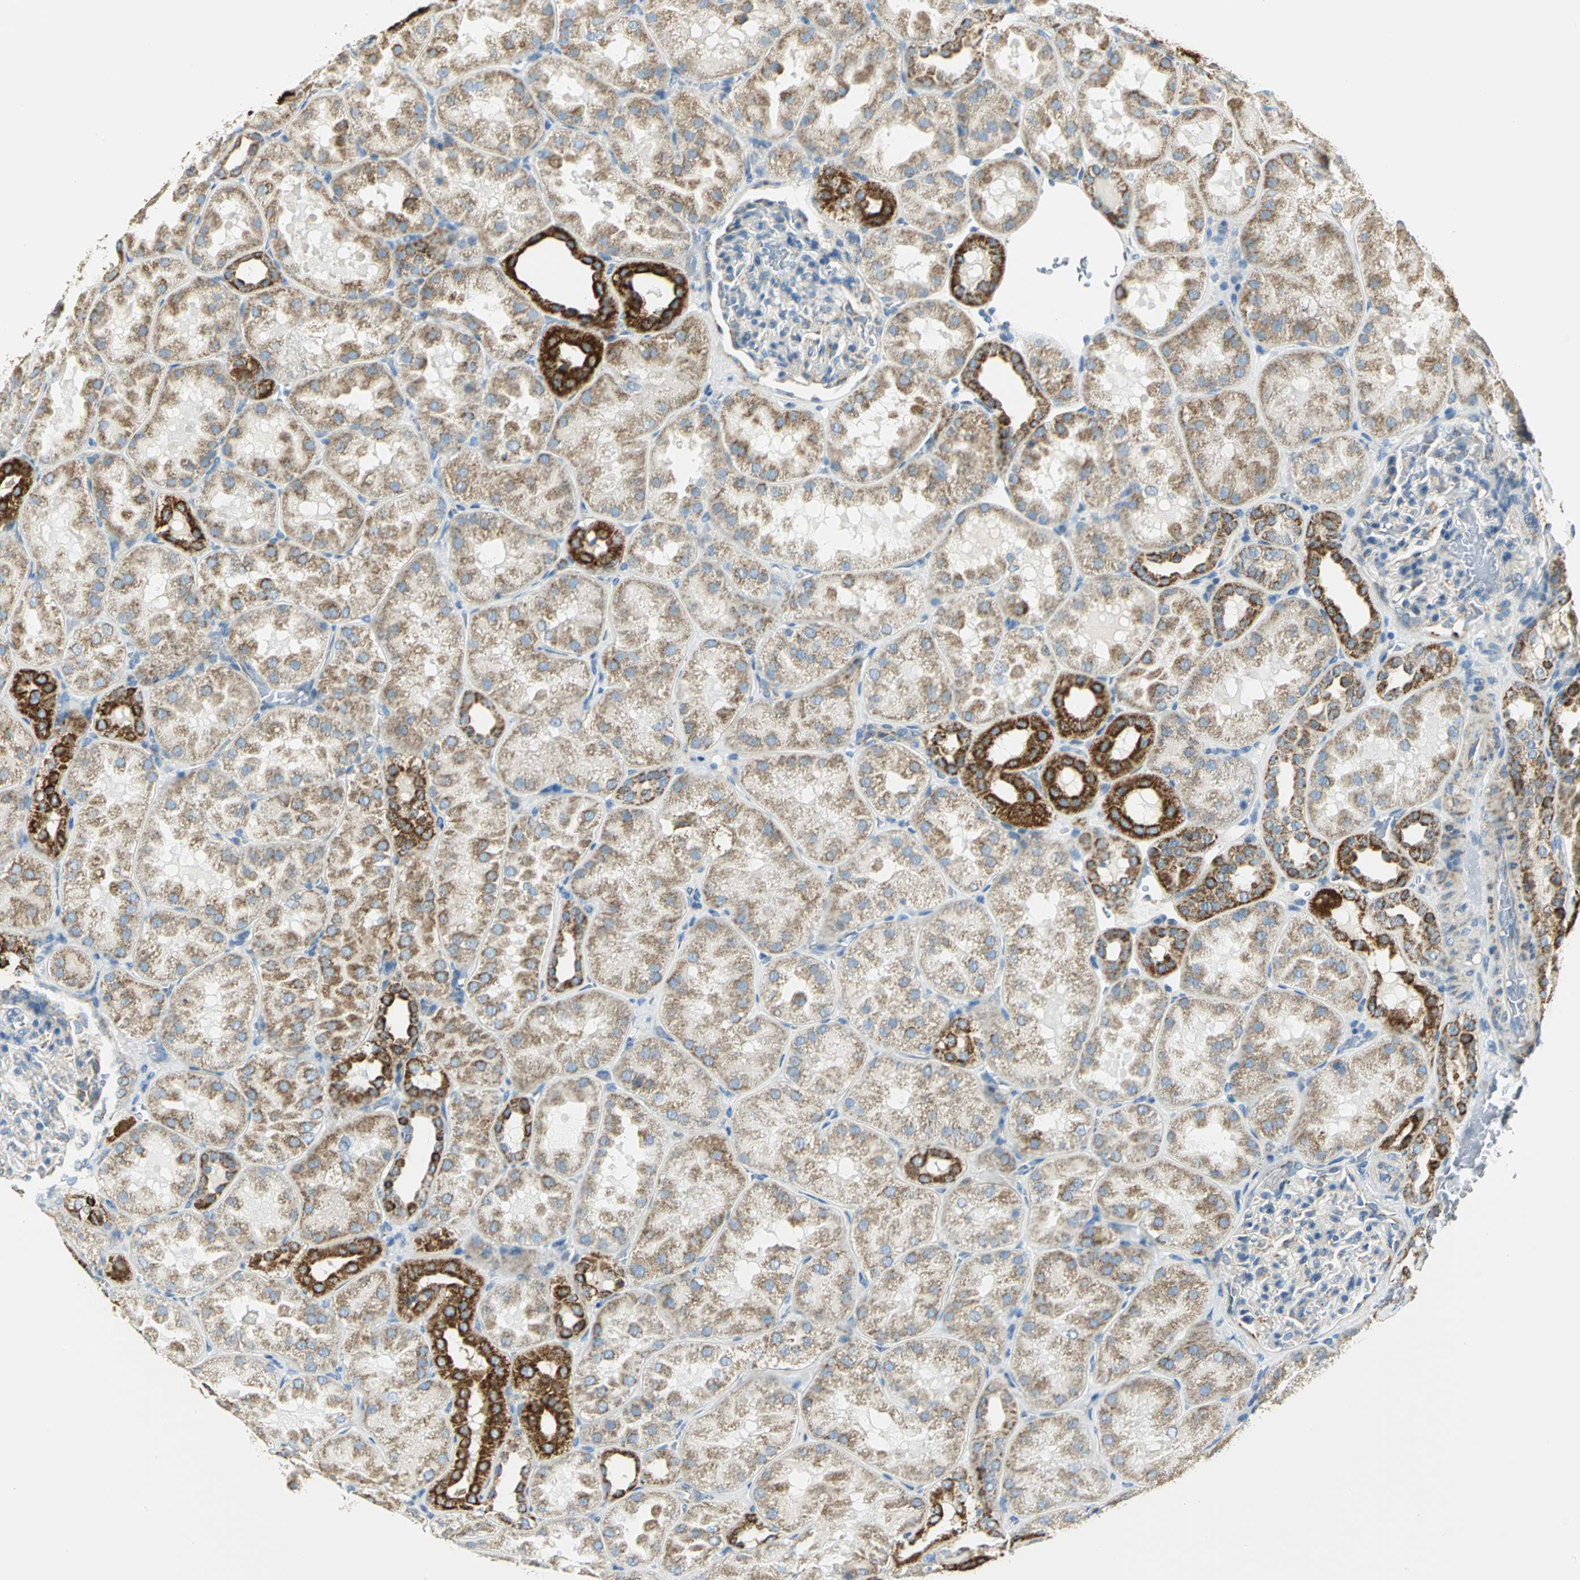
{"staining": {"intensity": "negative", "quantity": "none", "location": "none"}, "tissue": "kidney", "cell_type": "Cells in glomeruli", "image_type": "normal", "snomed": [{"axis": "morphology", "description": "Normal tissue, NOS"}, {"axis": "topography", "description": "Kidney"}], "caption": "DAB (3,3'-diaminobenzidine) immunohistochemical staining of unremarkable human kidney displays no significant staining in cells in glomeruli. The staining was performed using DAB (3,3'-diaminobenzidine) to visualize the protein expression in brown, while the nuclei were stained in blue with hematoxylin (Magnification: 20x).", "gene": "NTRK1", "patient": {"sex": "male", "age": 28}}